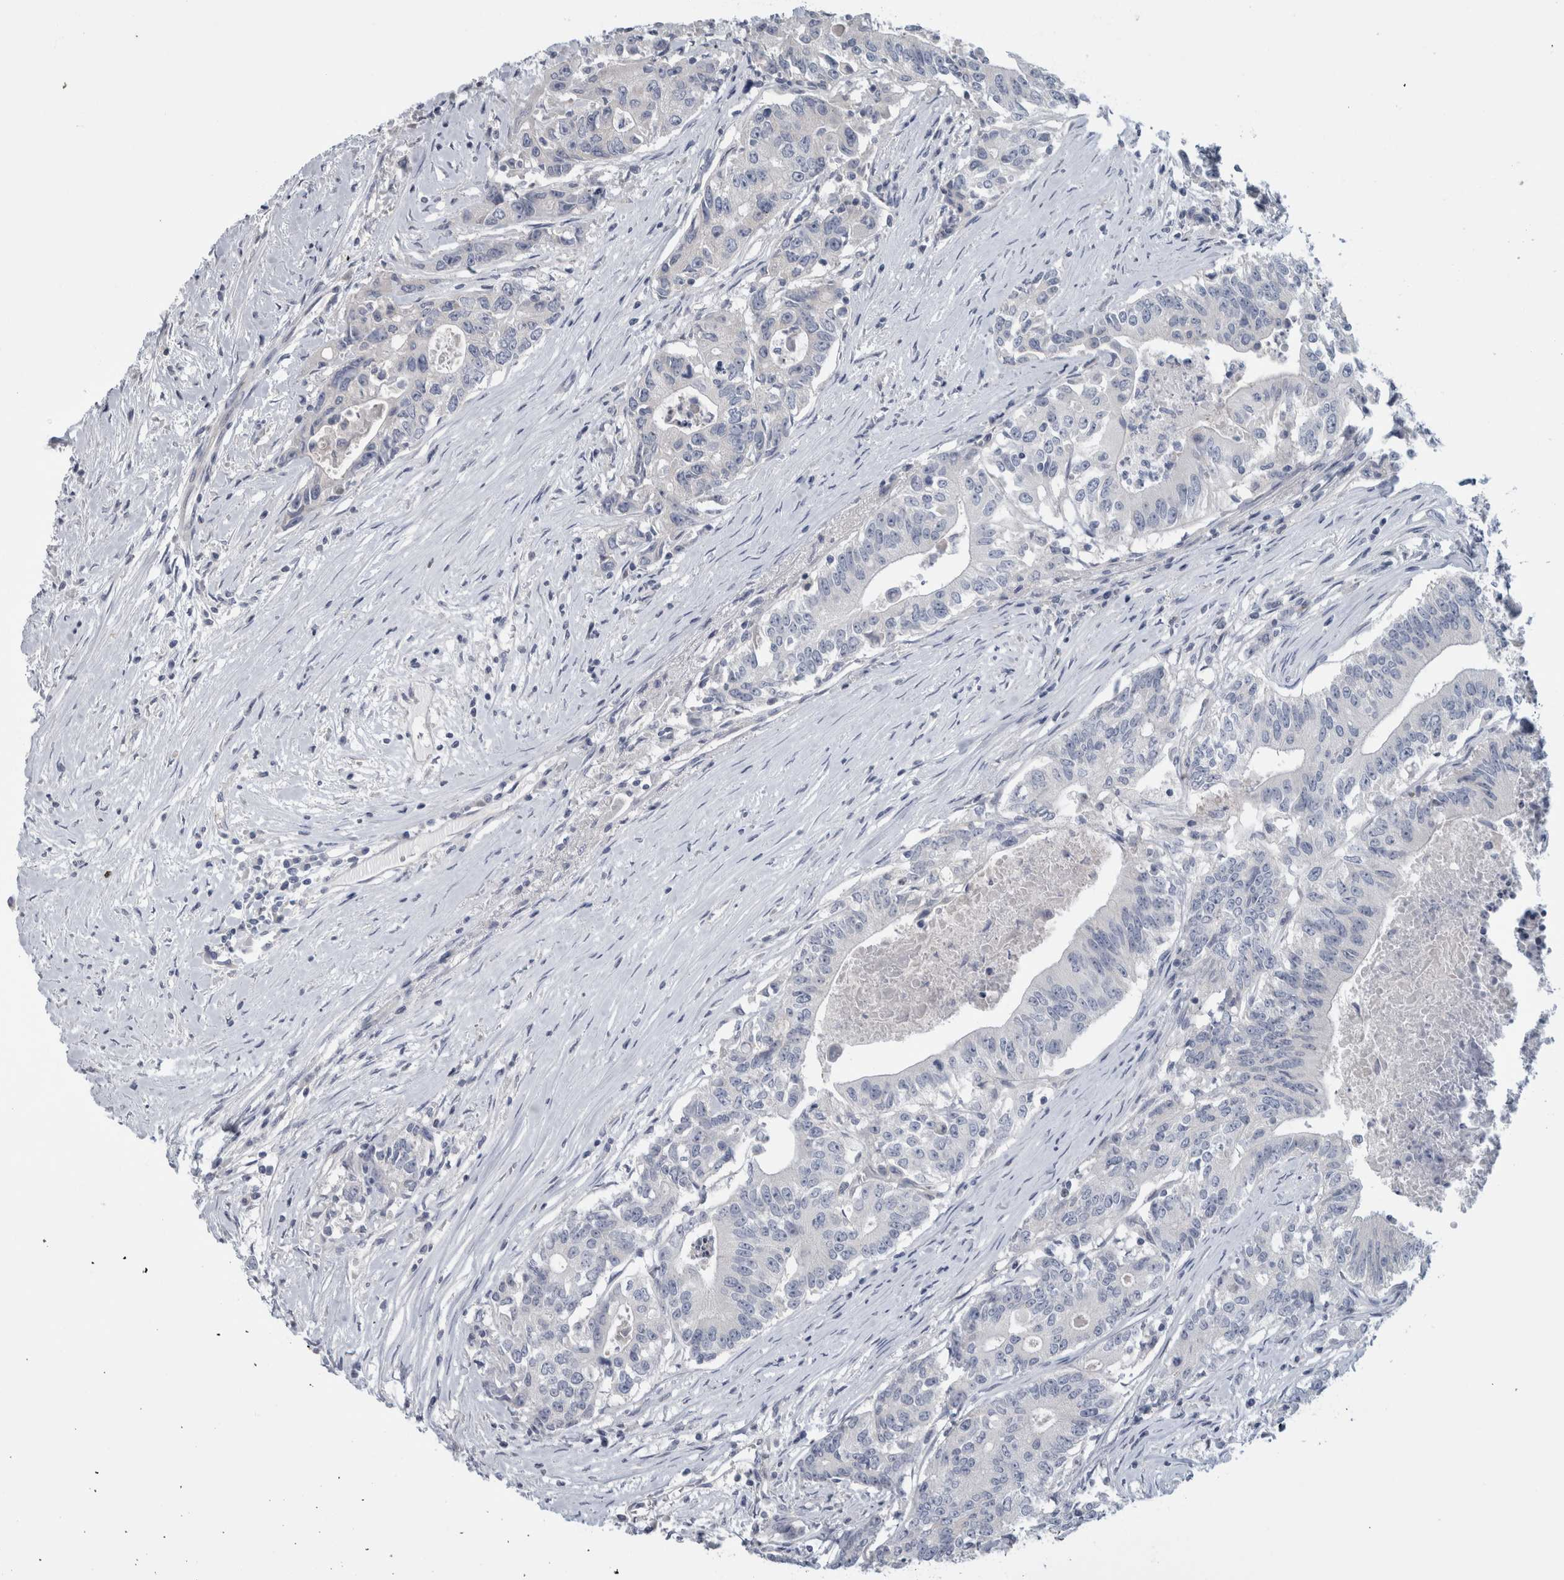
{"staining": {"intensity": "negative", "quantity": "none", "location": "none"}, "tissue": "colorectal cancer", "cell_type": "Tumor cells", "image_type": "cancer", "snomed": [{"axis": "morphology", "description": "Adenocarcinoma, NOS"}, {"axis": "topography", "description": "Colon"}], "caption": "An image of human colorectal cancer (adenocarcinoma) is negative for staining in tumor cells.", "gene": "TARBP1", "patient": {"sex": "female", "age": 77}}